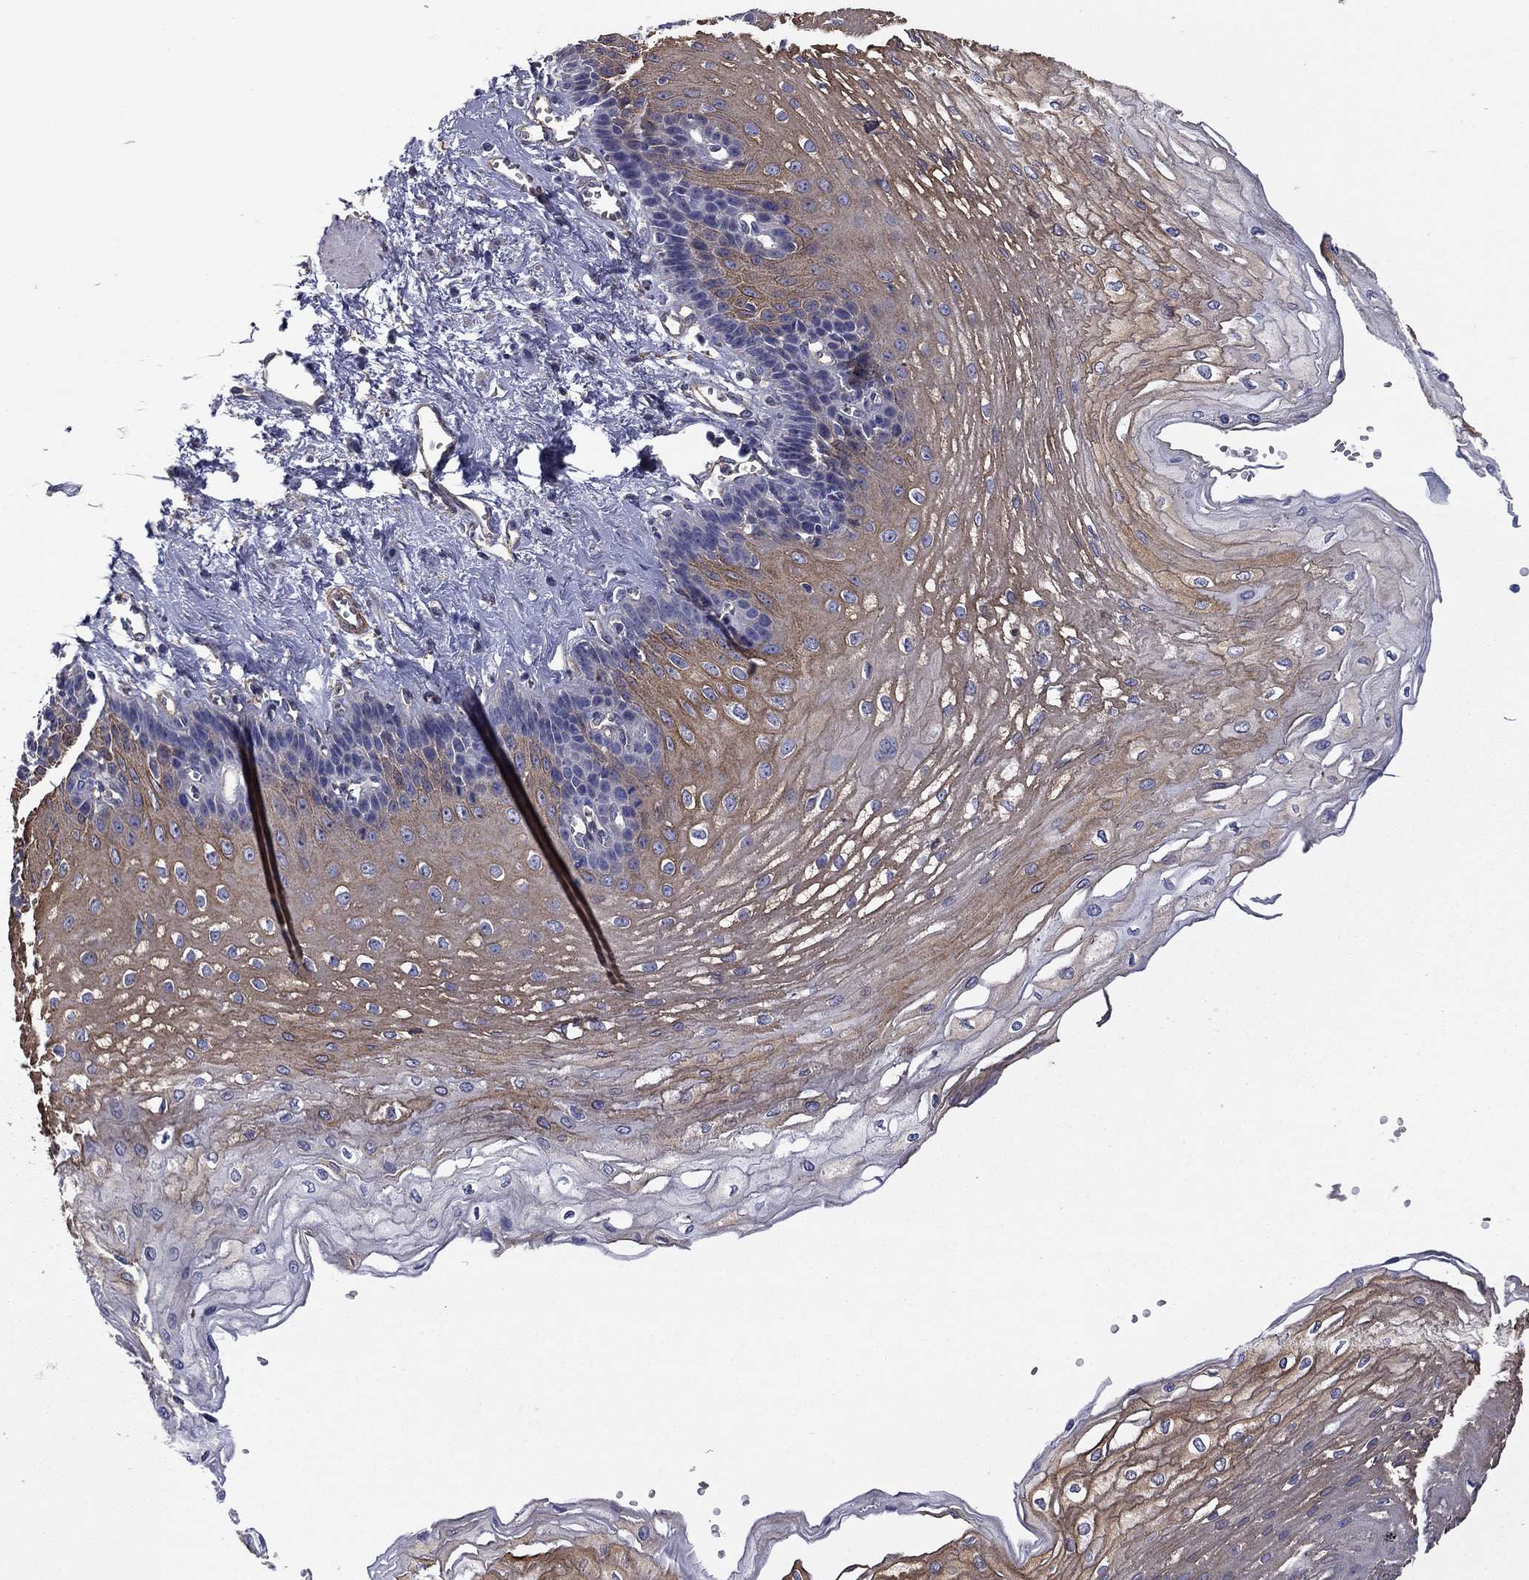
{"staining": {"intensity": "moderate", "quantity": ">75%", "location": "cytoplasmic/membranous"}, "tissue": "esophagus", "cell_type": "Squamous epithelial cells", "image_type": "normal", "snomed": [{"axis": "morphology", "description": "Normal tissue, NOS"}, {"axis": "topography", "description": "Esophagus"}], "caption": "Esophagus stained with DAB immunohistochemistry (IHC) displays medium levels of moderate cytoplasmic/membranous expression in about >75% of squamous epithelial cells. The staining is performed using DAB brown chromogen to label protein expression. The nuclei are counter-stained blue using hematoxylin.", "gene": "TCHH", "patient": {"sex": "female", "age": 62}}